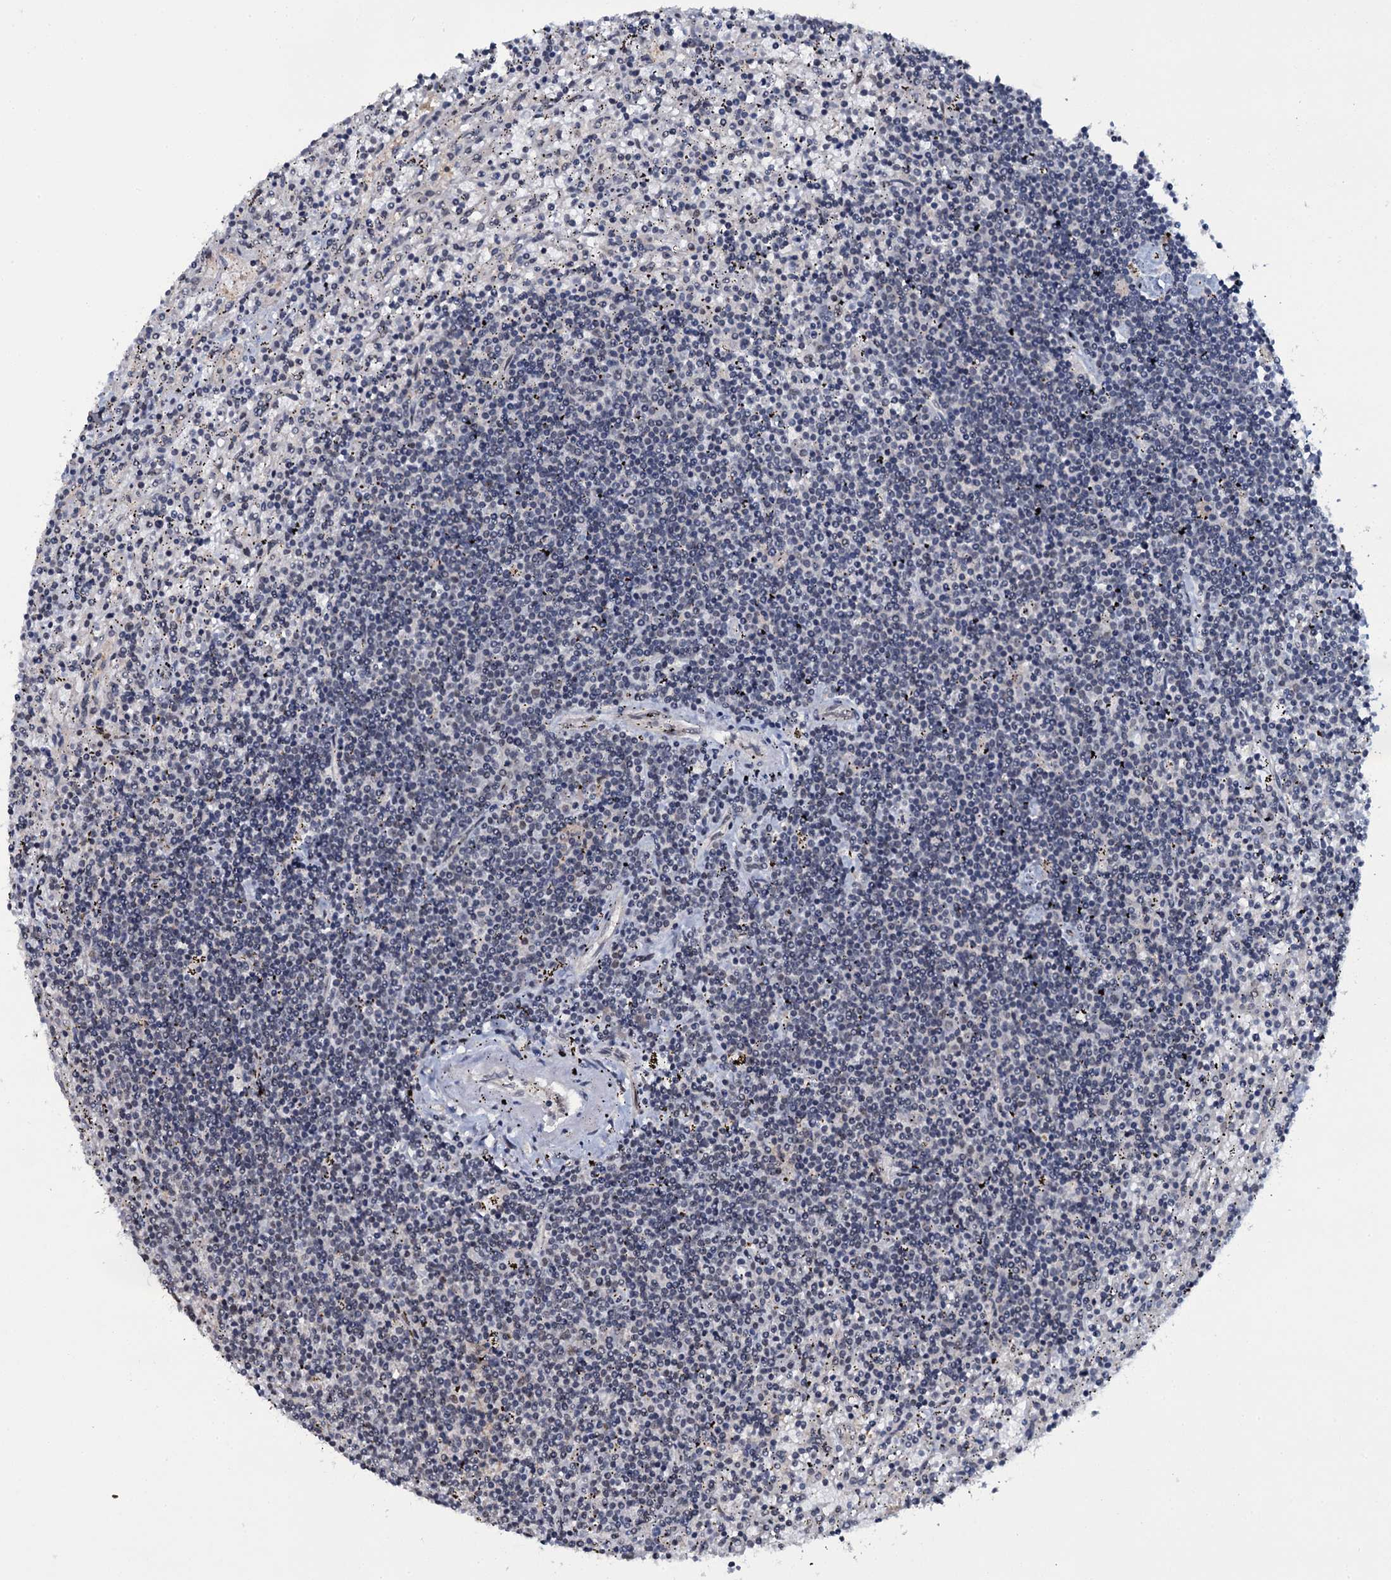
{"staining": {"intensity": "negative", "quantity": "none", "location": "none"}, "tissue": "lymphoma", "cell_type": "Tumor cells", "image_type": "cancer", "snomed": [{"axis": "morphology", "description": "Malignant lymphoma, non-Hodgkin's type, Low grade"}, {"axis": "topography", "description": "Spleen"}], "caption": "Immunohistochemical staining of malignant lymphoma, non-Hodgkin's type (low-grade) demonstrates no significant positivity in tumor cells.", "gene": "SH2D4B", "patient": {"sex": "male", "age": 76}}